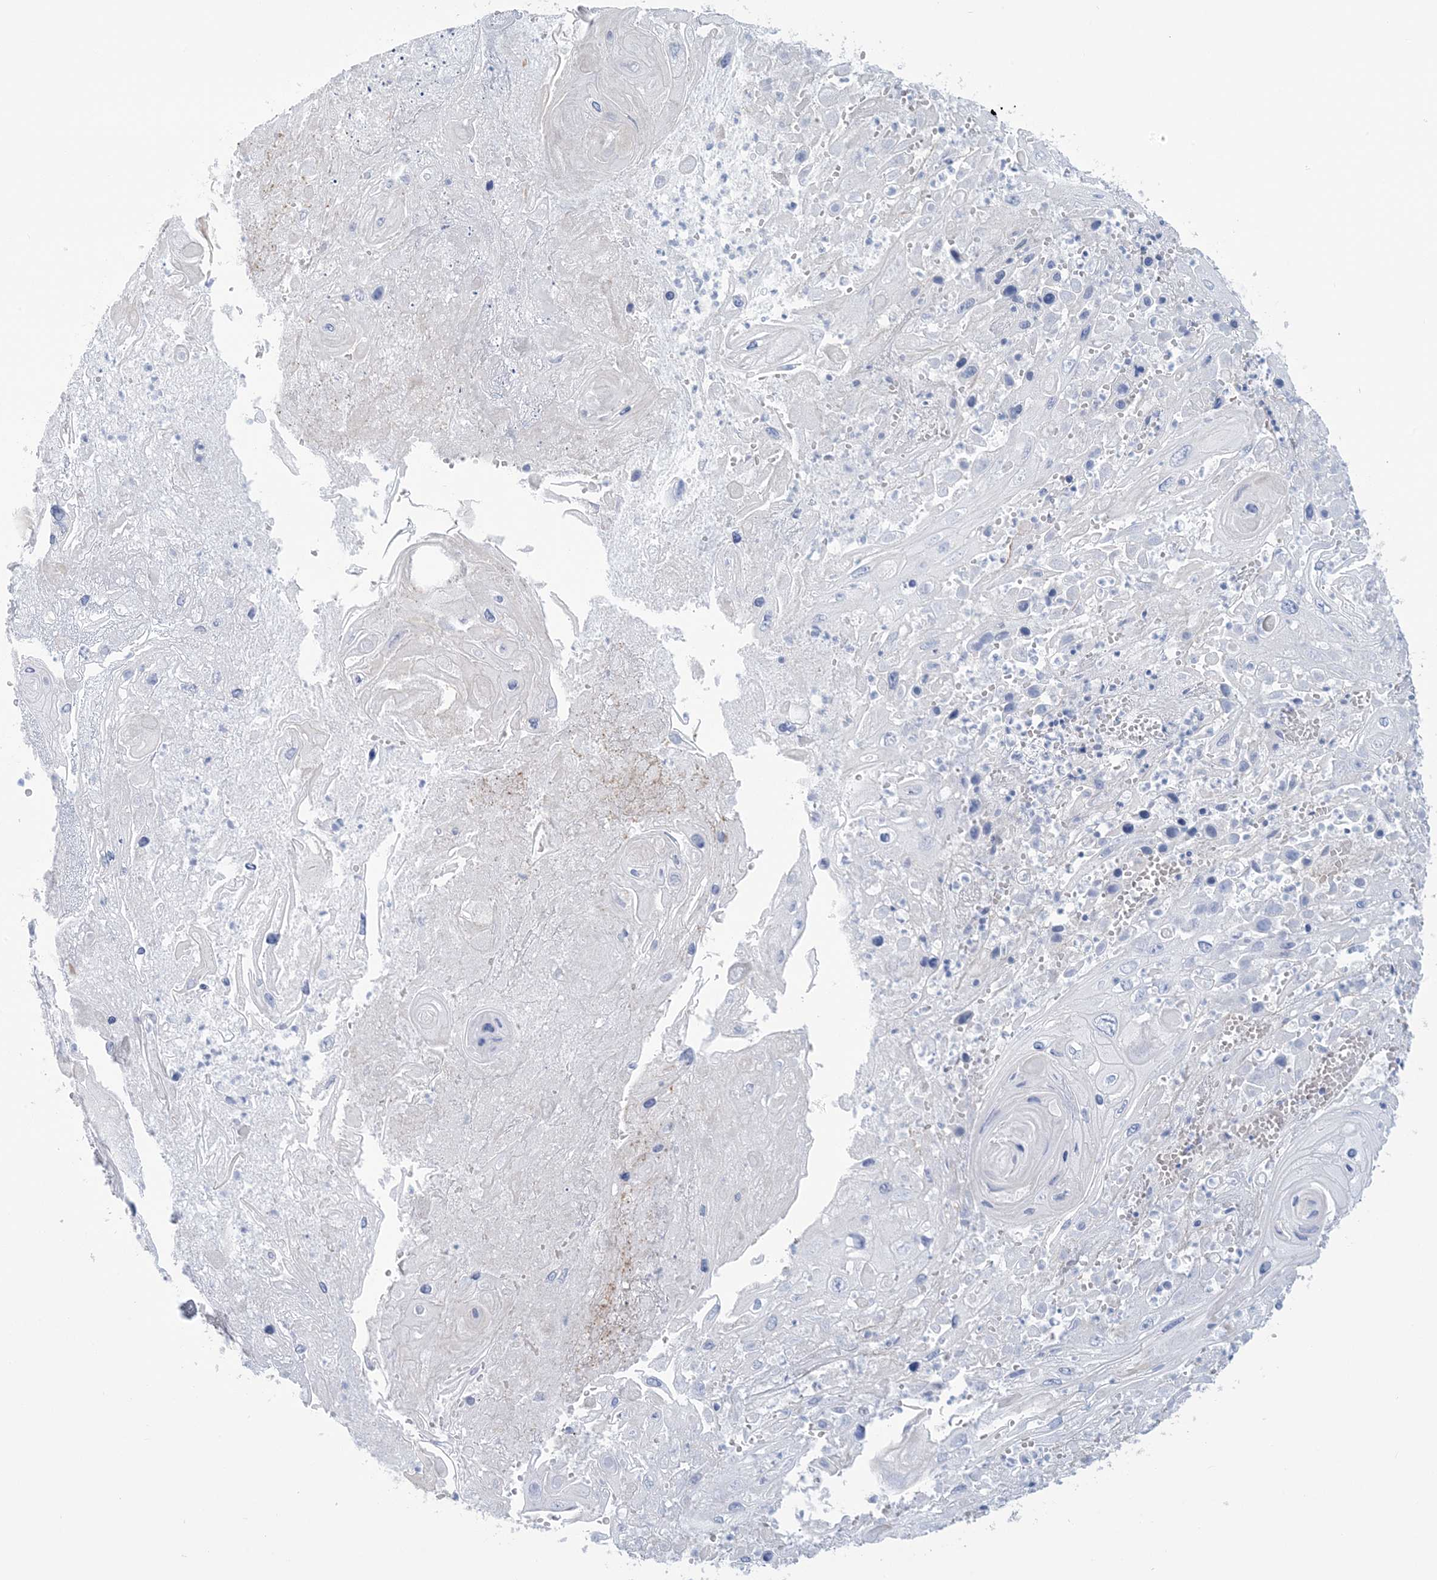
{"staining": {"intensity": "negative", "quantity": "none", "location": "none"}, "tissue": "skin cancer", "cell_type": "Tumor cells", "image_type": "cancer", "snomed": [{"axis": "morphology", "description": "Squamous cell carcinoma, NOS"}, {"axis": "topography", "description": "Skin"}], "caption": "IHC of human skin cancer (squamous cell carcinoma) demonstrates no staining in tumor cells.", "gene": "AGXT", "patient": {"sex": "male", "age": 55}}